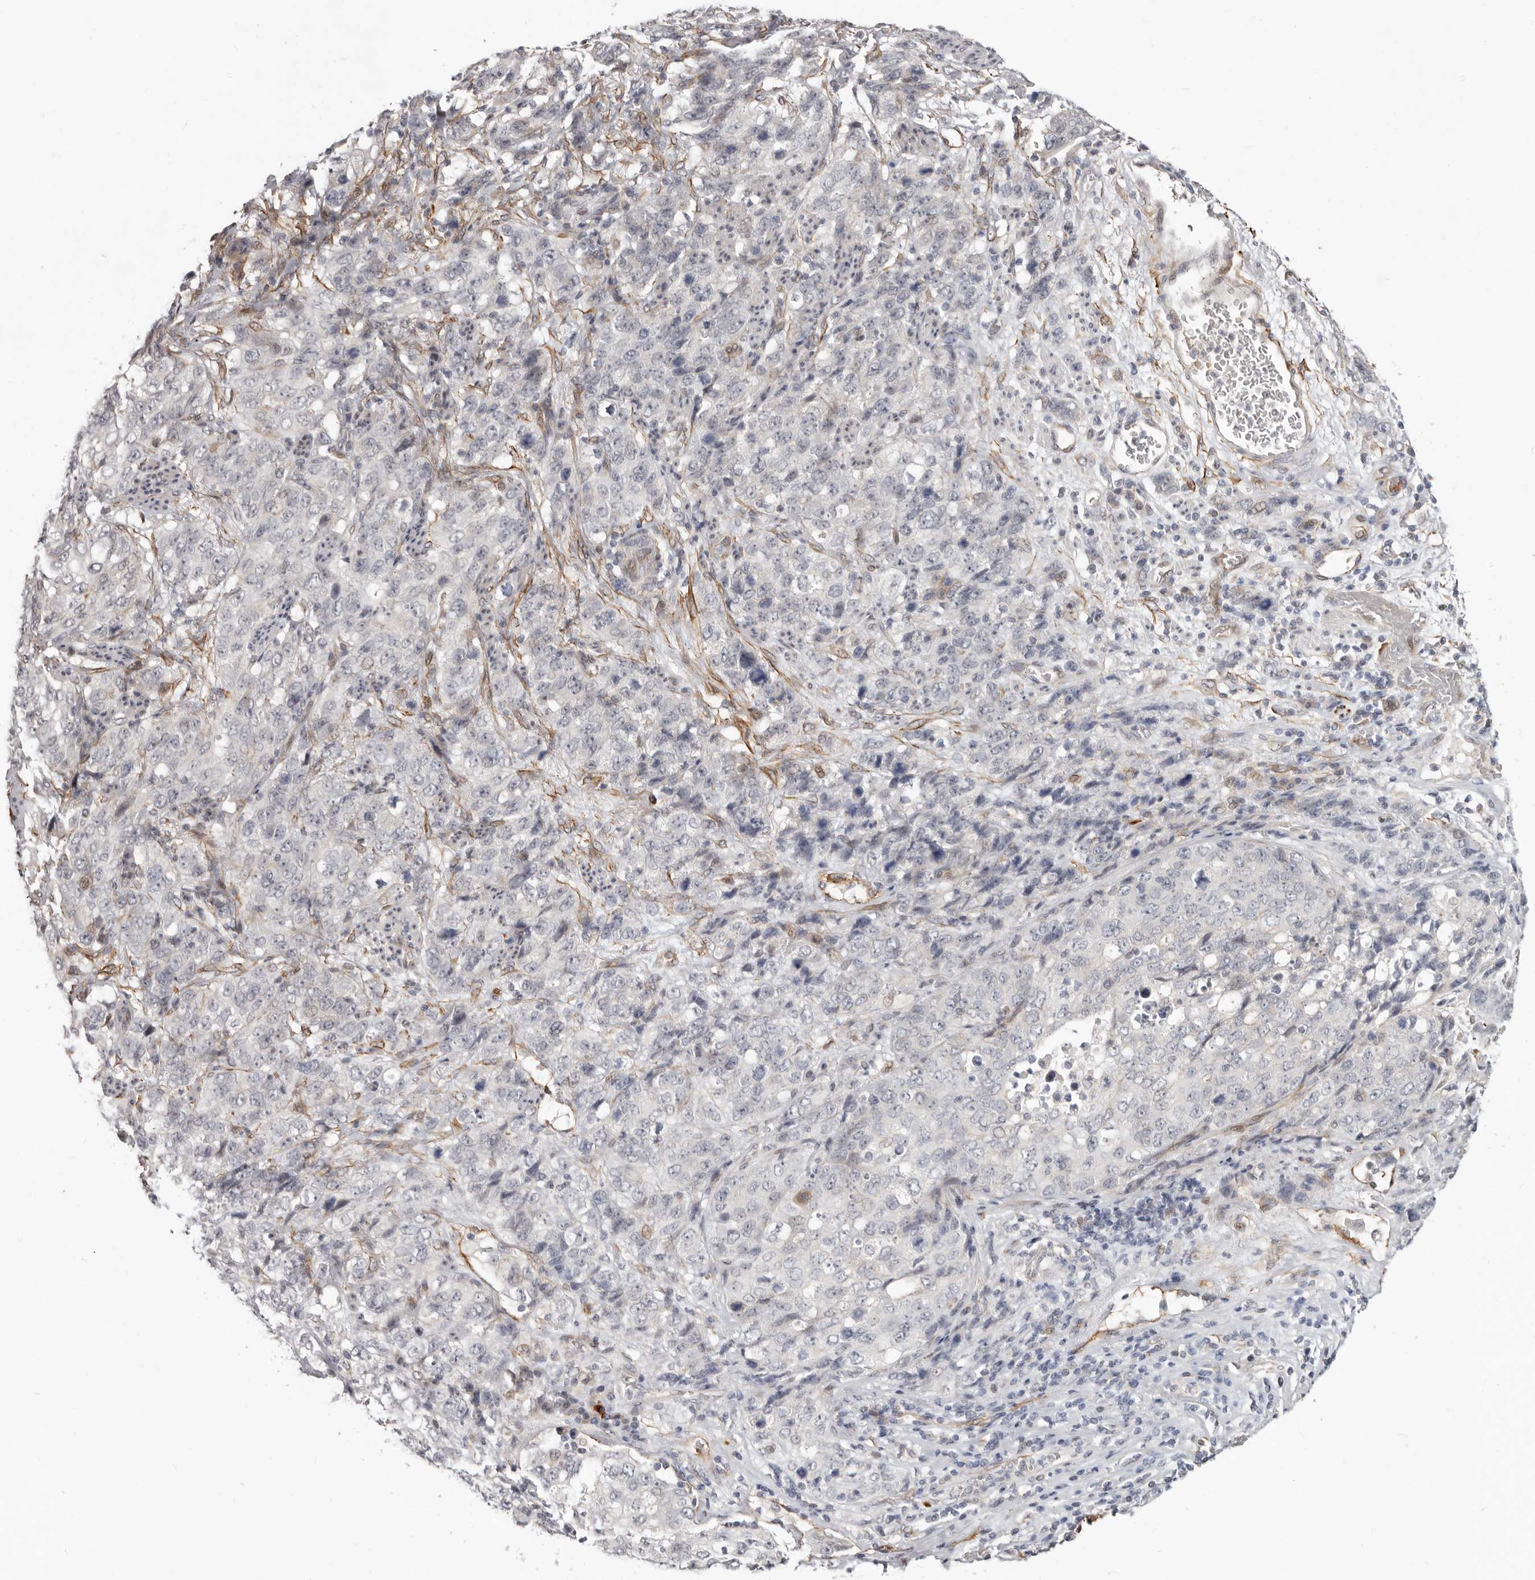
{"staining": {"intensity": "negative", "quantity": "none", "location": "none"}, "tissue": "stomach cancer", "cell_type": "Tumor cells", "image_type": "cancer", "snomed": [{"axis": "morphology", "description": "Adenocarcinoma, NOS"}, {"axis": "topography", "description": "Stomach"}], "caption": "Stomach adenocarcinoma stained for a protein using immunohistochemistry exhibits no expression tumor cells.", "gene": "SZT2", "patient": {"sex": "male", "age": 48}}